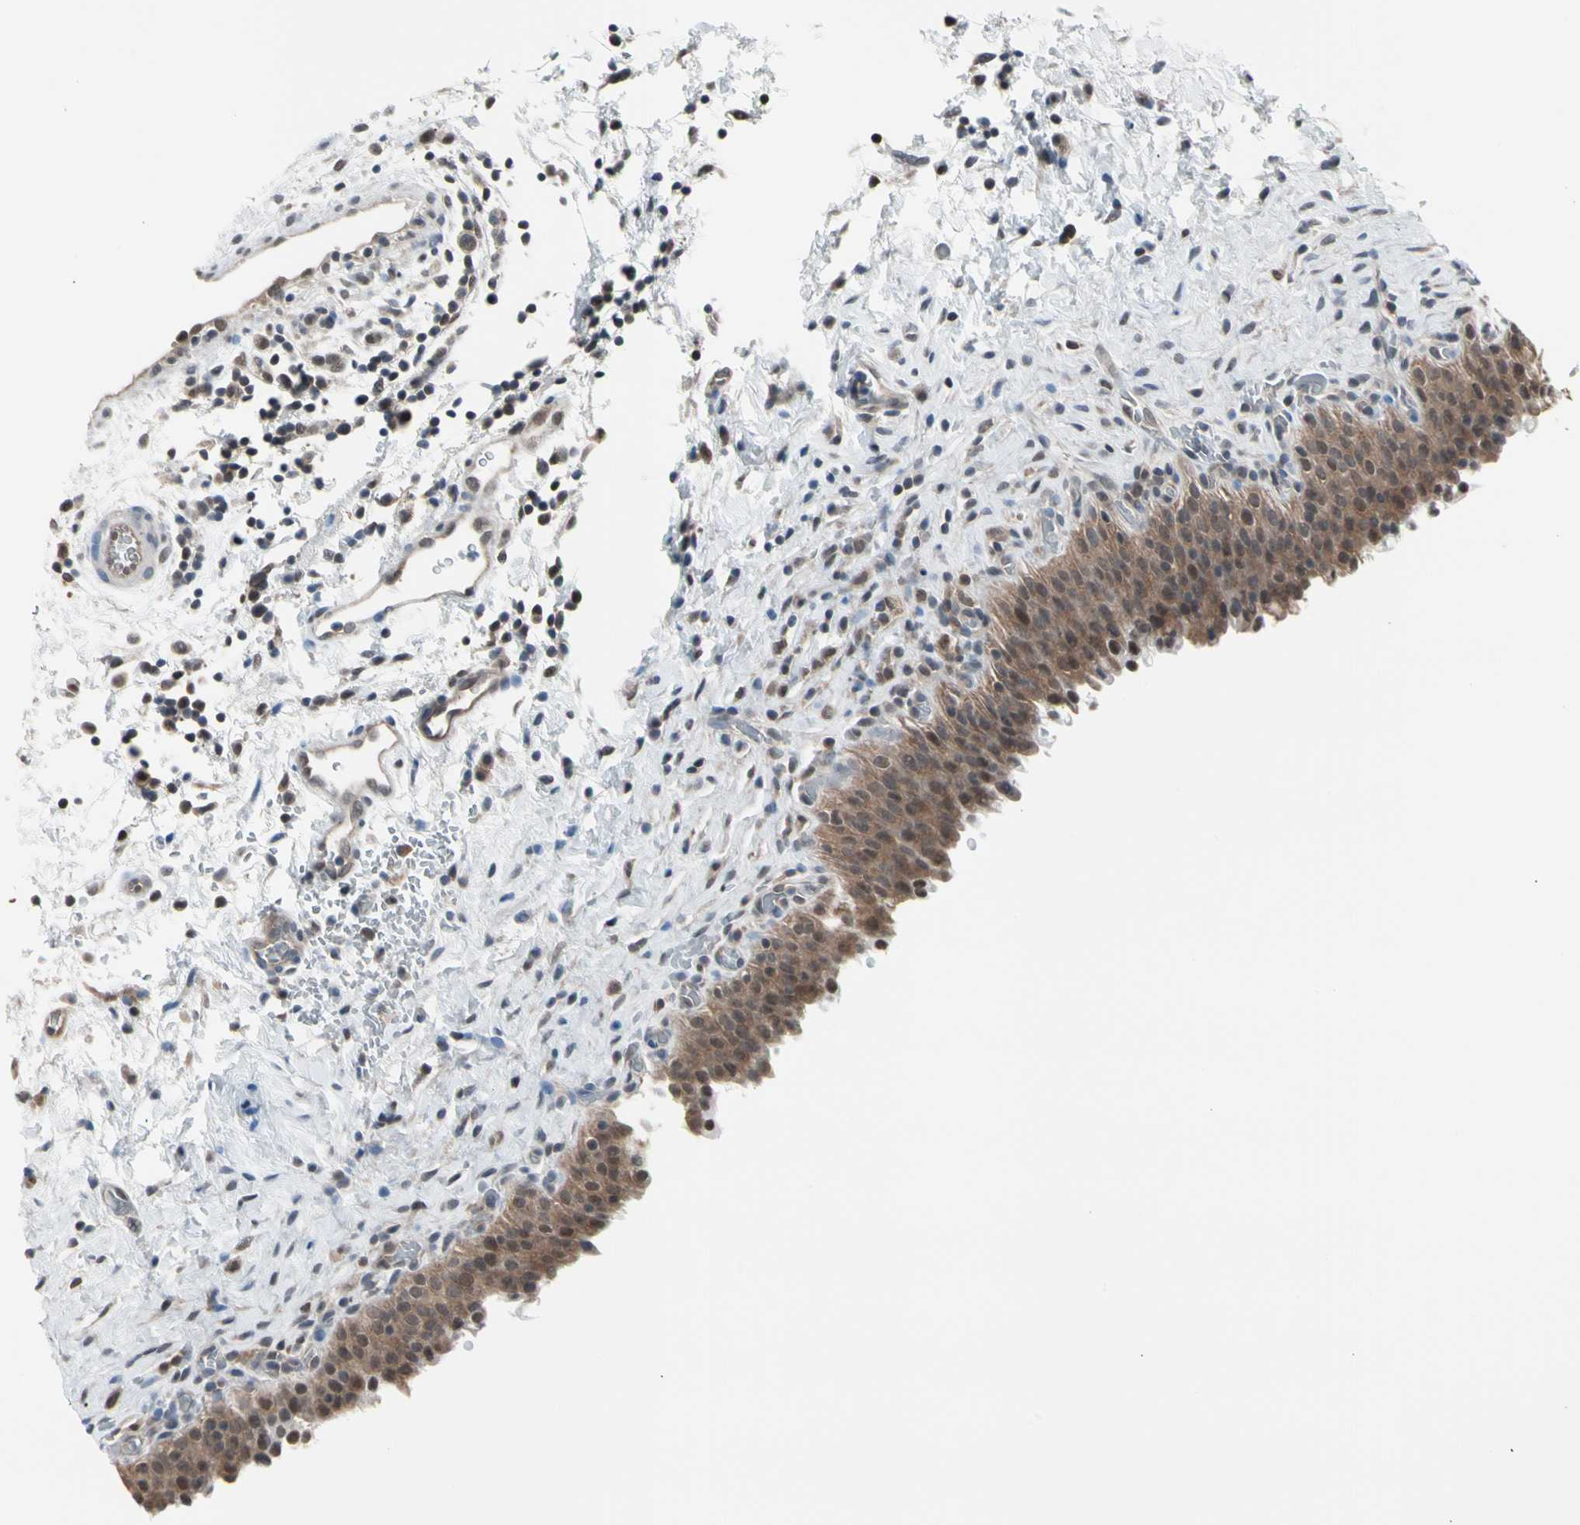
{"staining": {"intensity": "moderate", "quantity": ">75%", "location": "cytoplasmic/membranous,nuclear"}, "tissue": "urinary bladder", "cell_type": "Urothelial cells", "image_type": "normal", "snomed": [{"axis": "morphology", "description": "Normal tissue, NOS"}, {"axis": "topography", "description": "Urinary bladder"}], "caption": "A photomicrograph of urinary bladder stained for a protein shows moderate cytoplasmic/membranous,nuclear brown staining in urothelial cells. (brown staining indicates protein expression, while blue staining denotes nuclei).", "gene": "ENSG00000256646", "patient": {"sex": "male", "age": 51}}